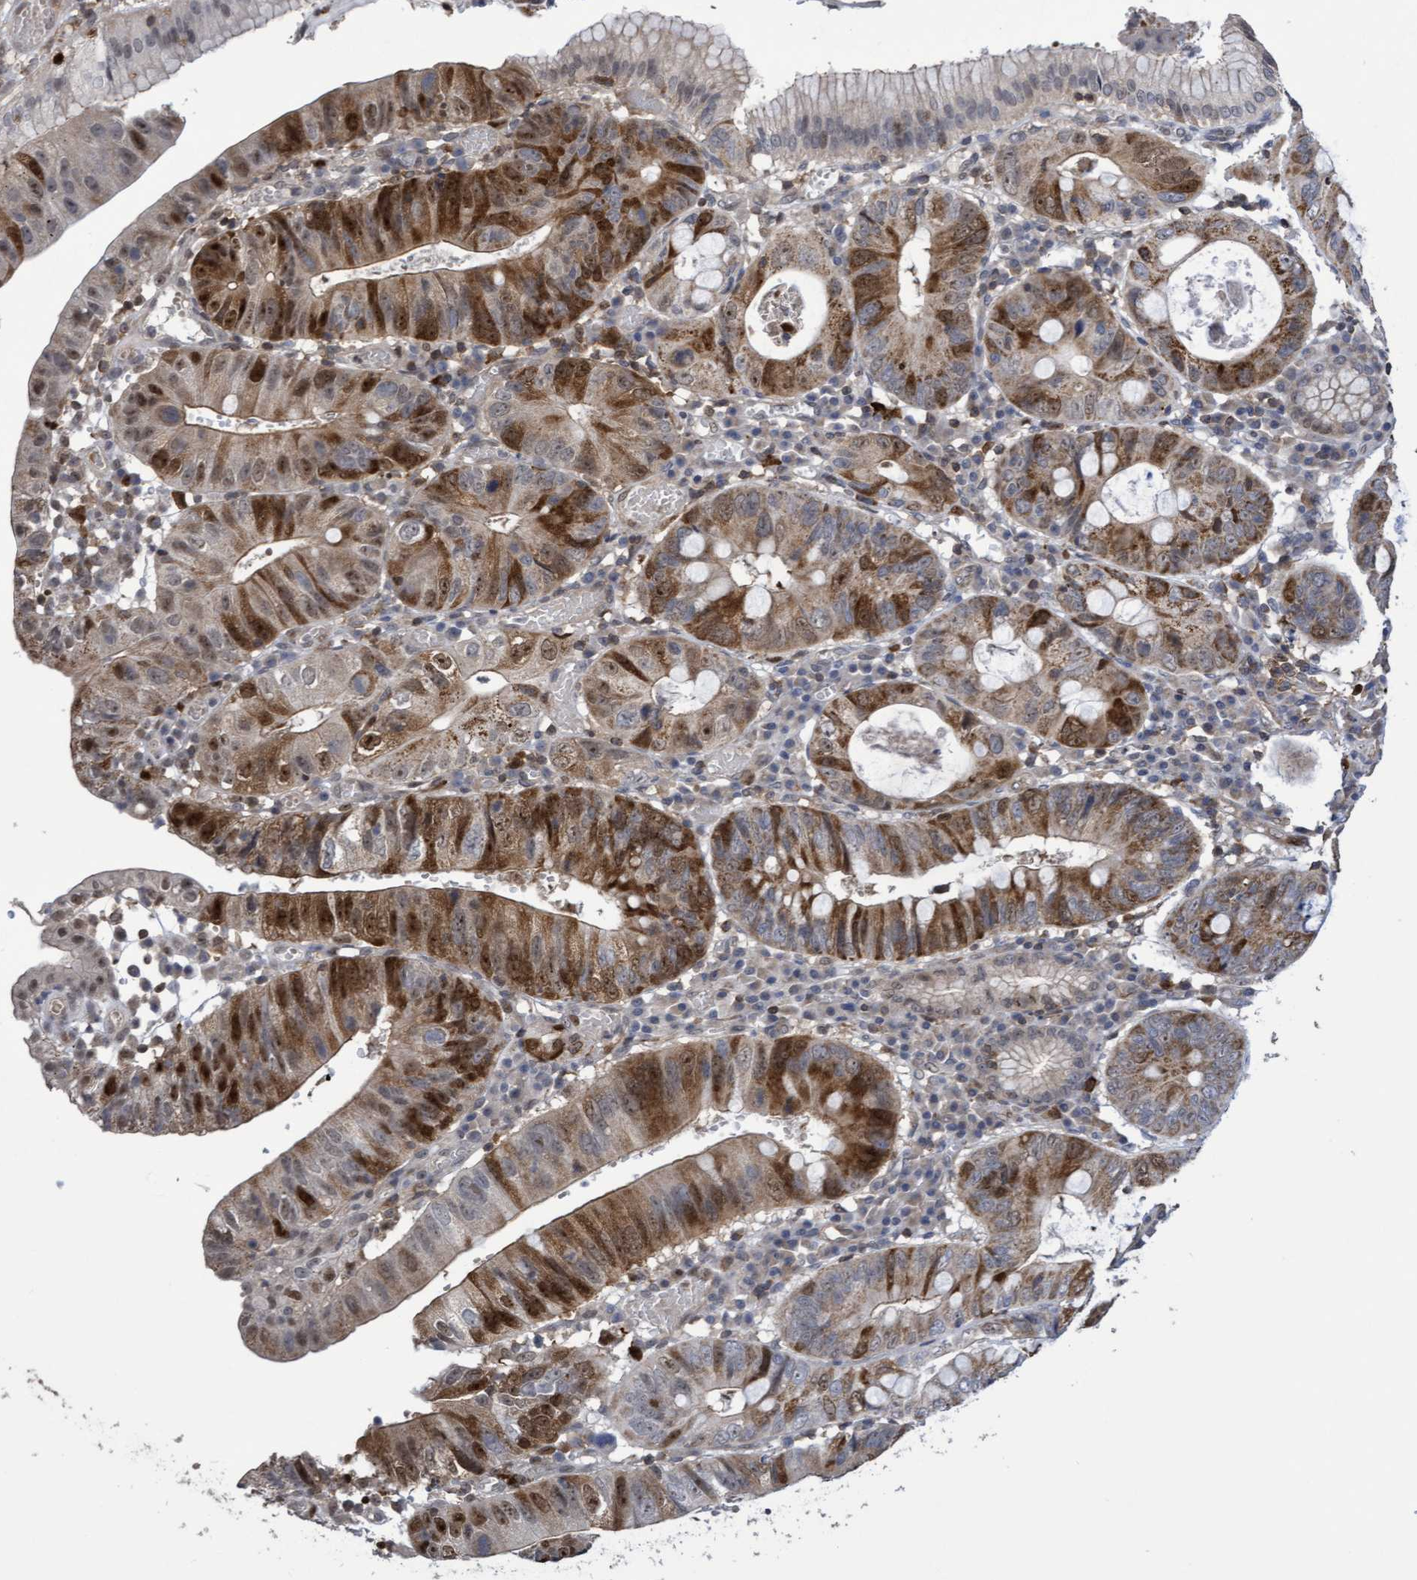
{"staining": {"intensity": "moderate", "quantity": ">75%", "location": "cytoplasmic/membranous,nuclear"}, "tissue": "stomach cancer", "cell_type": "Tumor cells", "image_type": "cancer", "snomed": [{"axis": "morphology", "description": "Adenocarcinoma, NOS"}, {"axis": "topography", "description": "Stomach"}], "caption": "Immunohistochemical staining of stomach cancer shows moderate cytoplasmic/membranous and nuclear protein staining in about >75% of tumor cells.", "gene": "SLBP", "patient": {"sex": "male", "age": 59}}